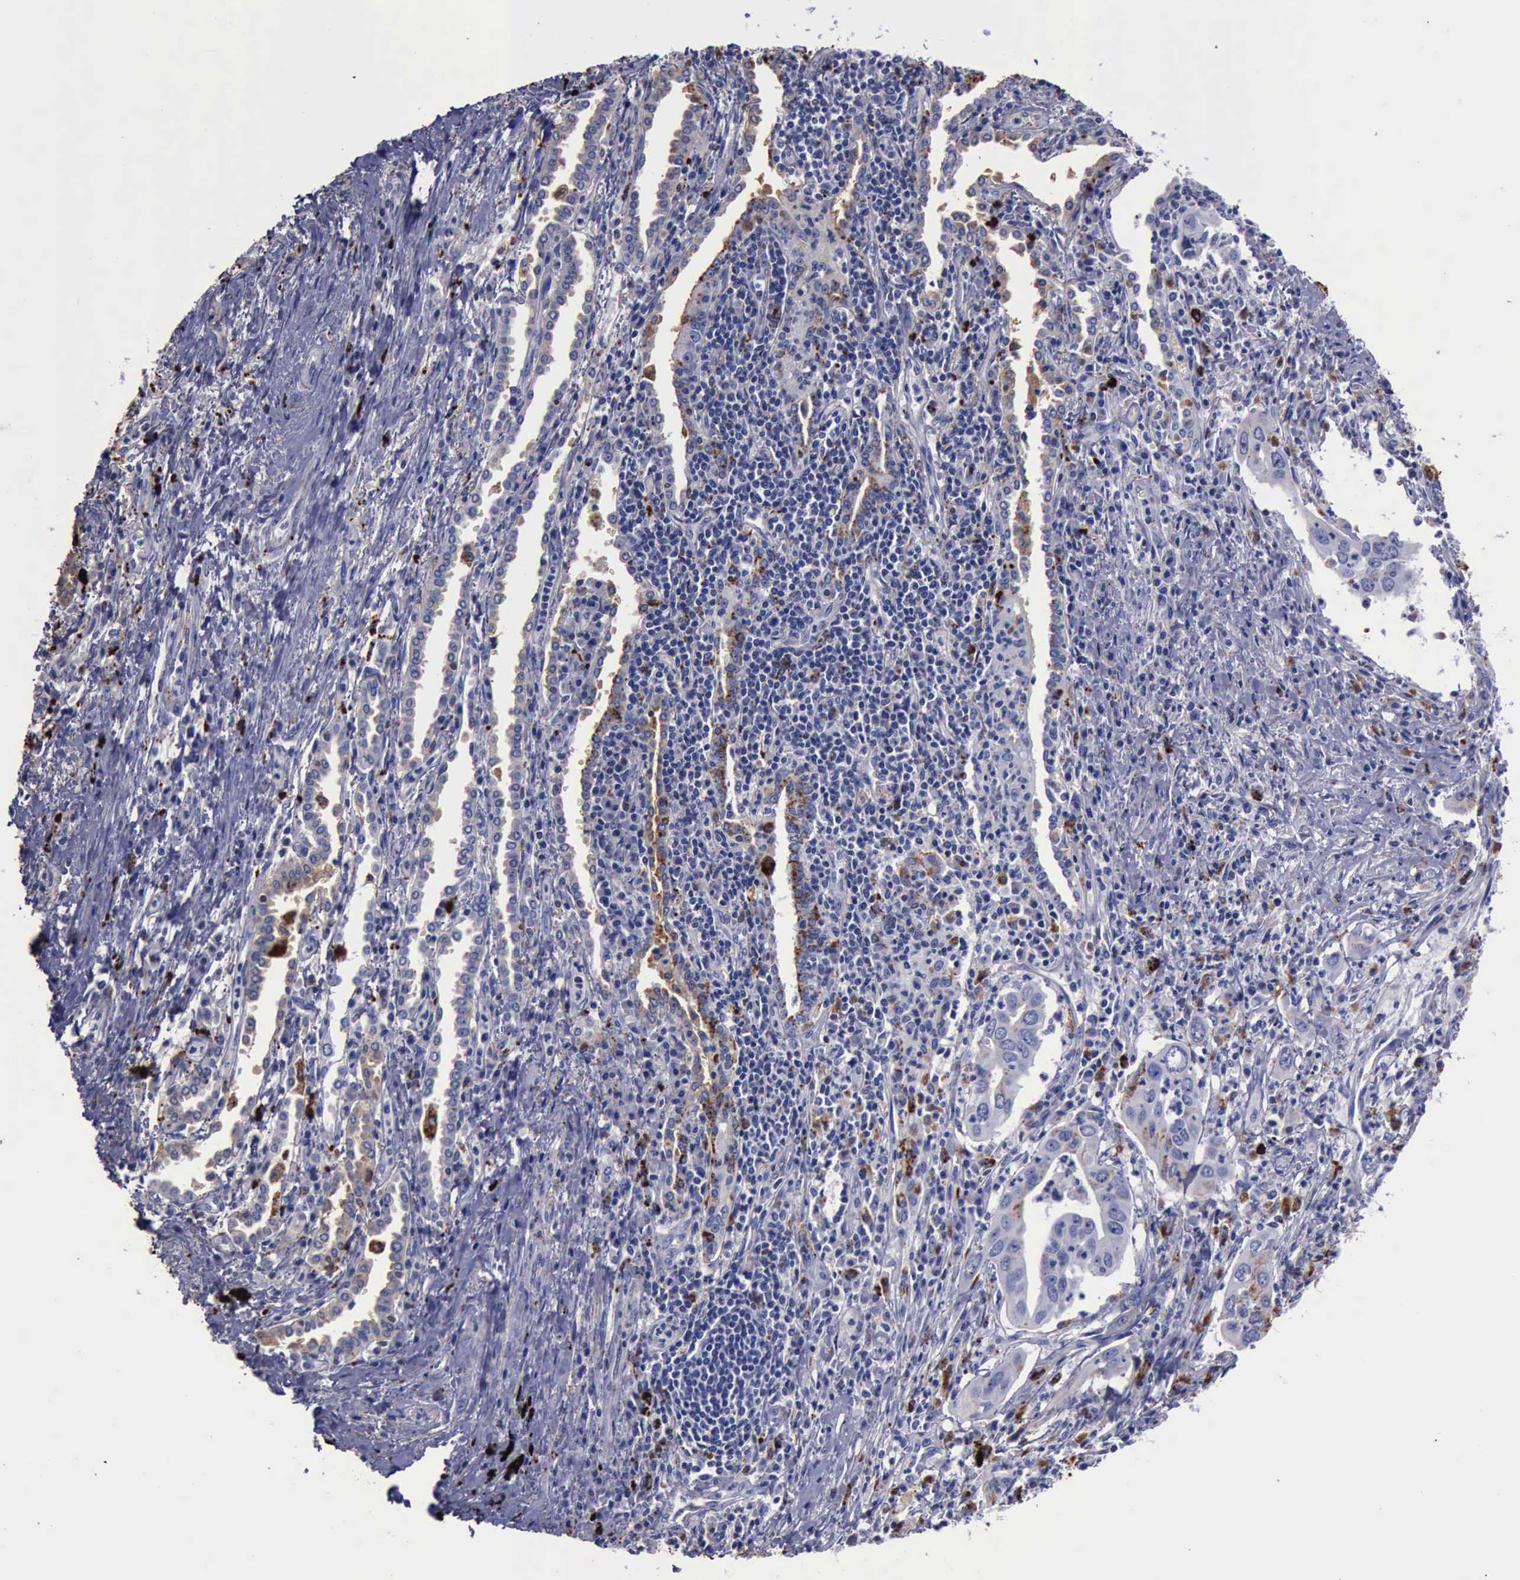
{"staining": {"intensity": "weak", "quantity": "25%-75%", "location": "cytoplasmic/membranous"}, "tissue": "lung cancer", "cell_type": "Tumor cells", "image_type": "cancer", "snomed": [{"axis": "morphology", "description": "Adenocarcinoma, NOS"}, {"axis": "topography", "description": "Lung"}], "caption": "The micrograph reveals immunohistochemical staining of lung cancer. There is weak cytoplasmic/membranous staining is seen in about 25%-75% of tumor cells.", "gene": "CTSD", "patient": {"sex": "male", "age": 48}}